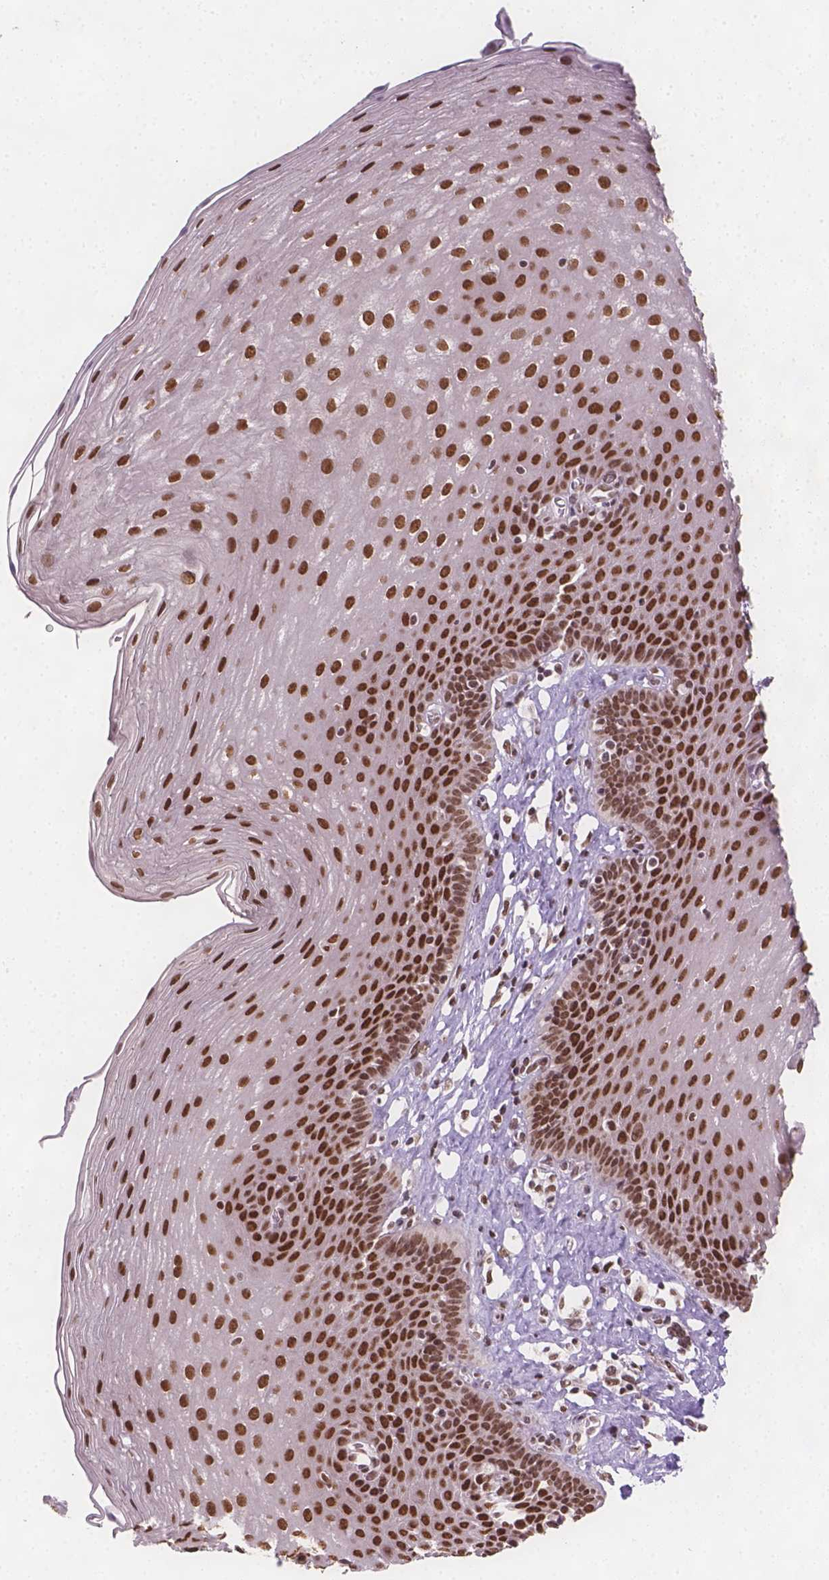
{"staining": {"intensity": "strong", "quantity": ">75%", "location": "nuclear"}, "tissue": "esophagus", "cell_type": "Squamous epithelial cells", "image_type": "normal", "snomed": [{"axis": "morphology", "description": "Normal tissue, NOS"}, {"axis": "topography", "description": "Esophagus"}], "caption": "Brown immunohistochemical staining in unremarkable esophagus demonstrates strong nuclear positivity in approximately >75% of squamous epithelial cells.", "gene": "FANCE", "patient": {"sex": "female", "age": 81}}